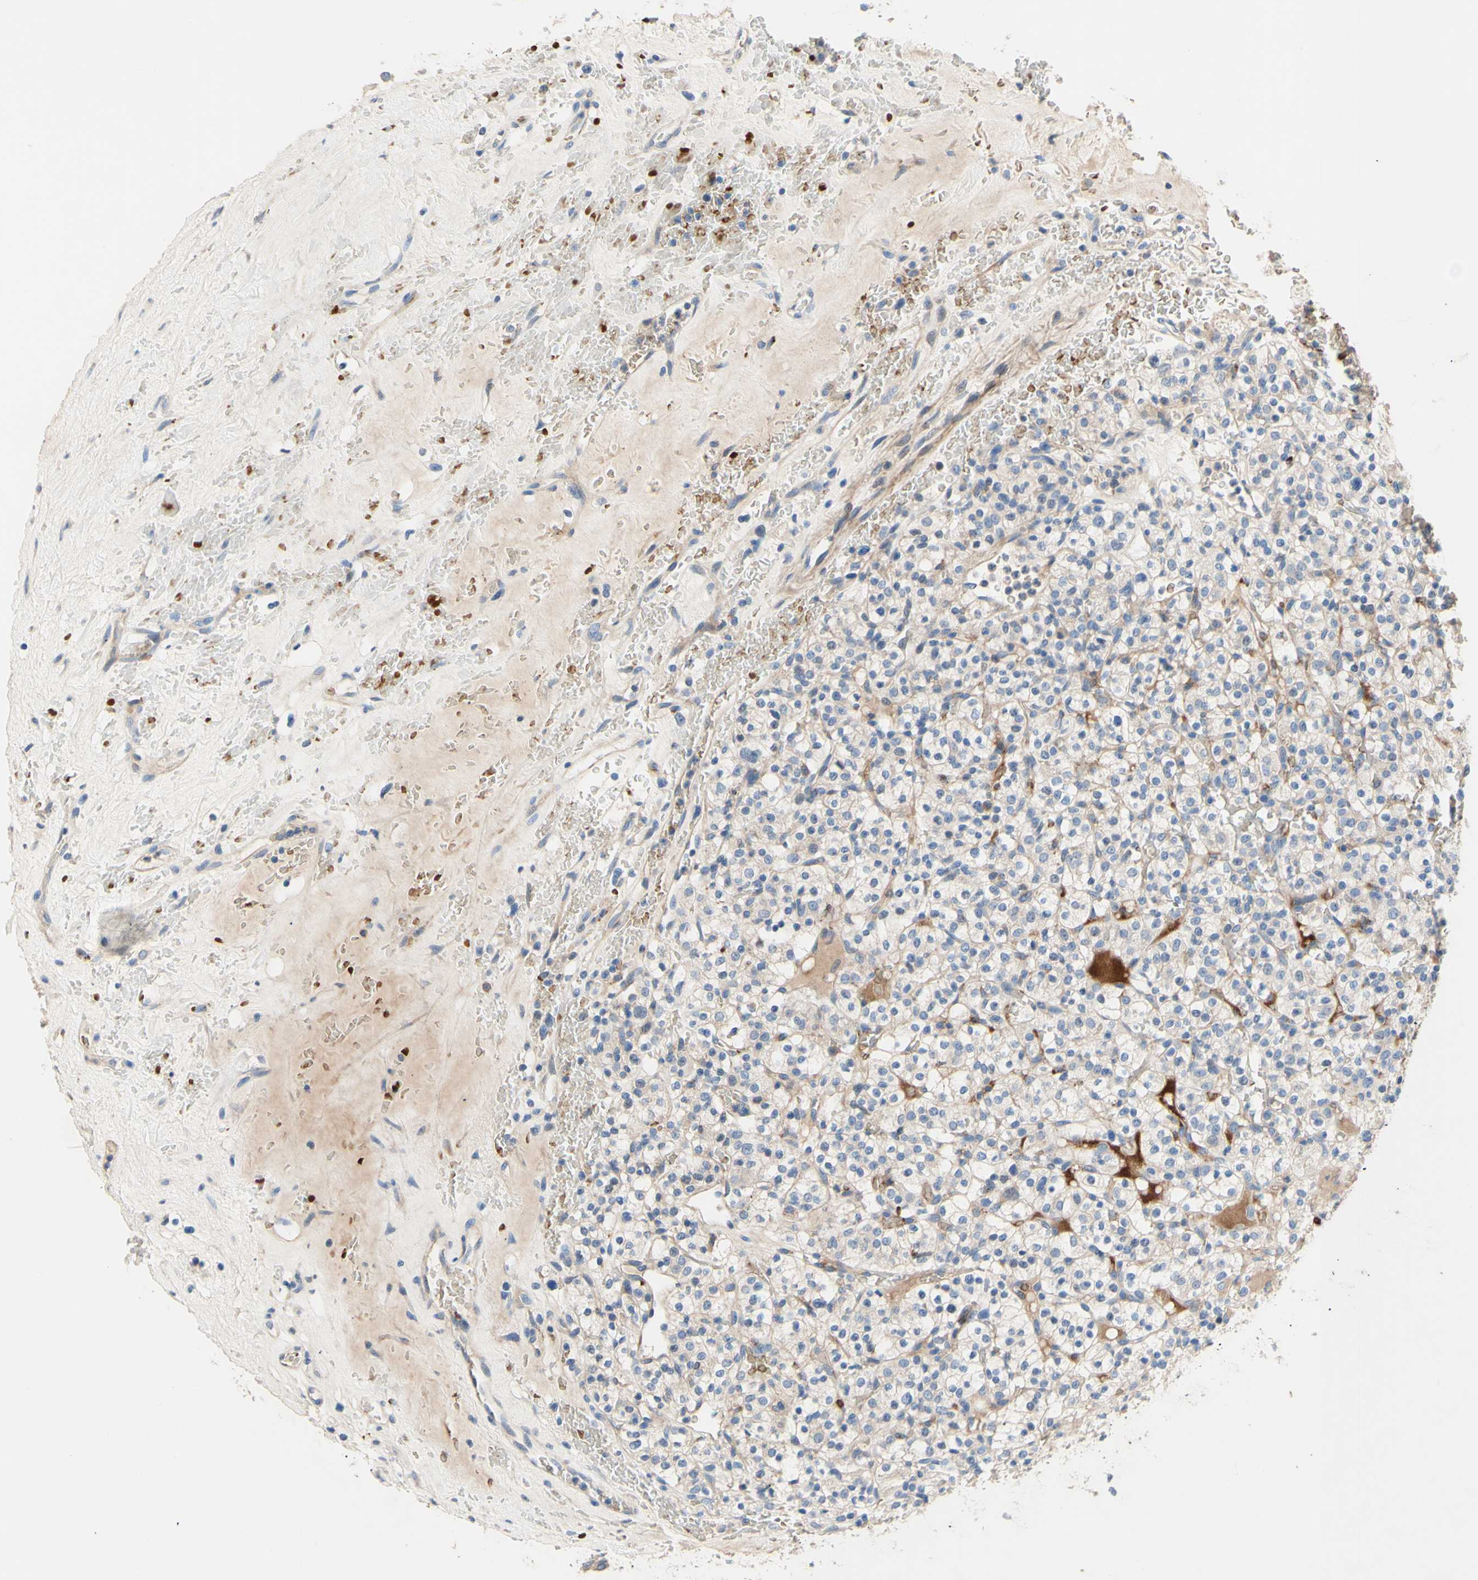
{"staining": {"intensity": "weak", "quantity": "<25%", "location": "cytoplasmic/membranous"}, "tissue": "renal cancer", "cell_type": "Tumor cells", "image_type": "cancer", "snomed": [{"axis": "morphology", "description": "Normal tissue, NOS"}, {"axis": "morphology", "description": "Adenocarcinoma, NOS"}, {"axis": "topography", "description": "Kidney"}], "caption": "Immunohistochemistry image of neoplastic tissue: renal cancer stained with DAB (3,3'-diaminobenzidine) reveals no significant protein positivity in tumor cells.", "gene": "CDON", "patient": {"sex": "female", "age": 72}}